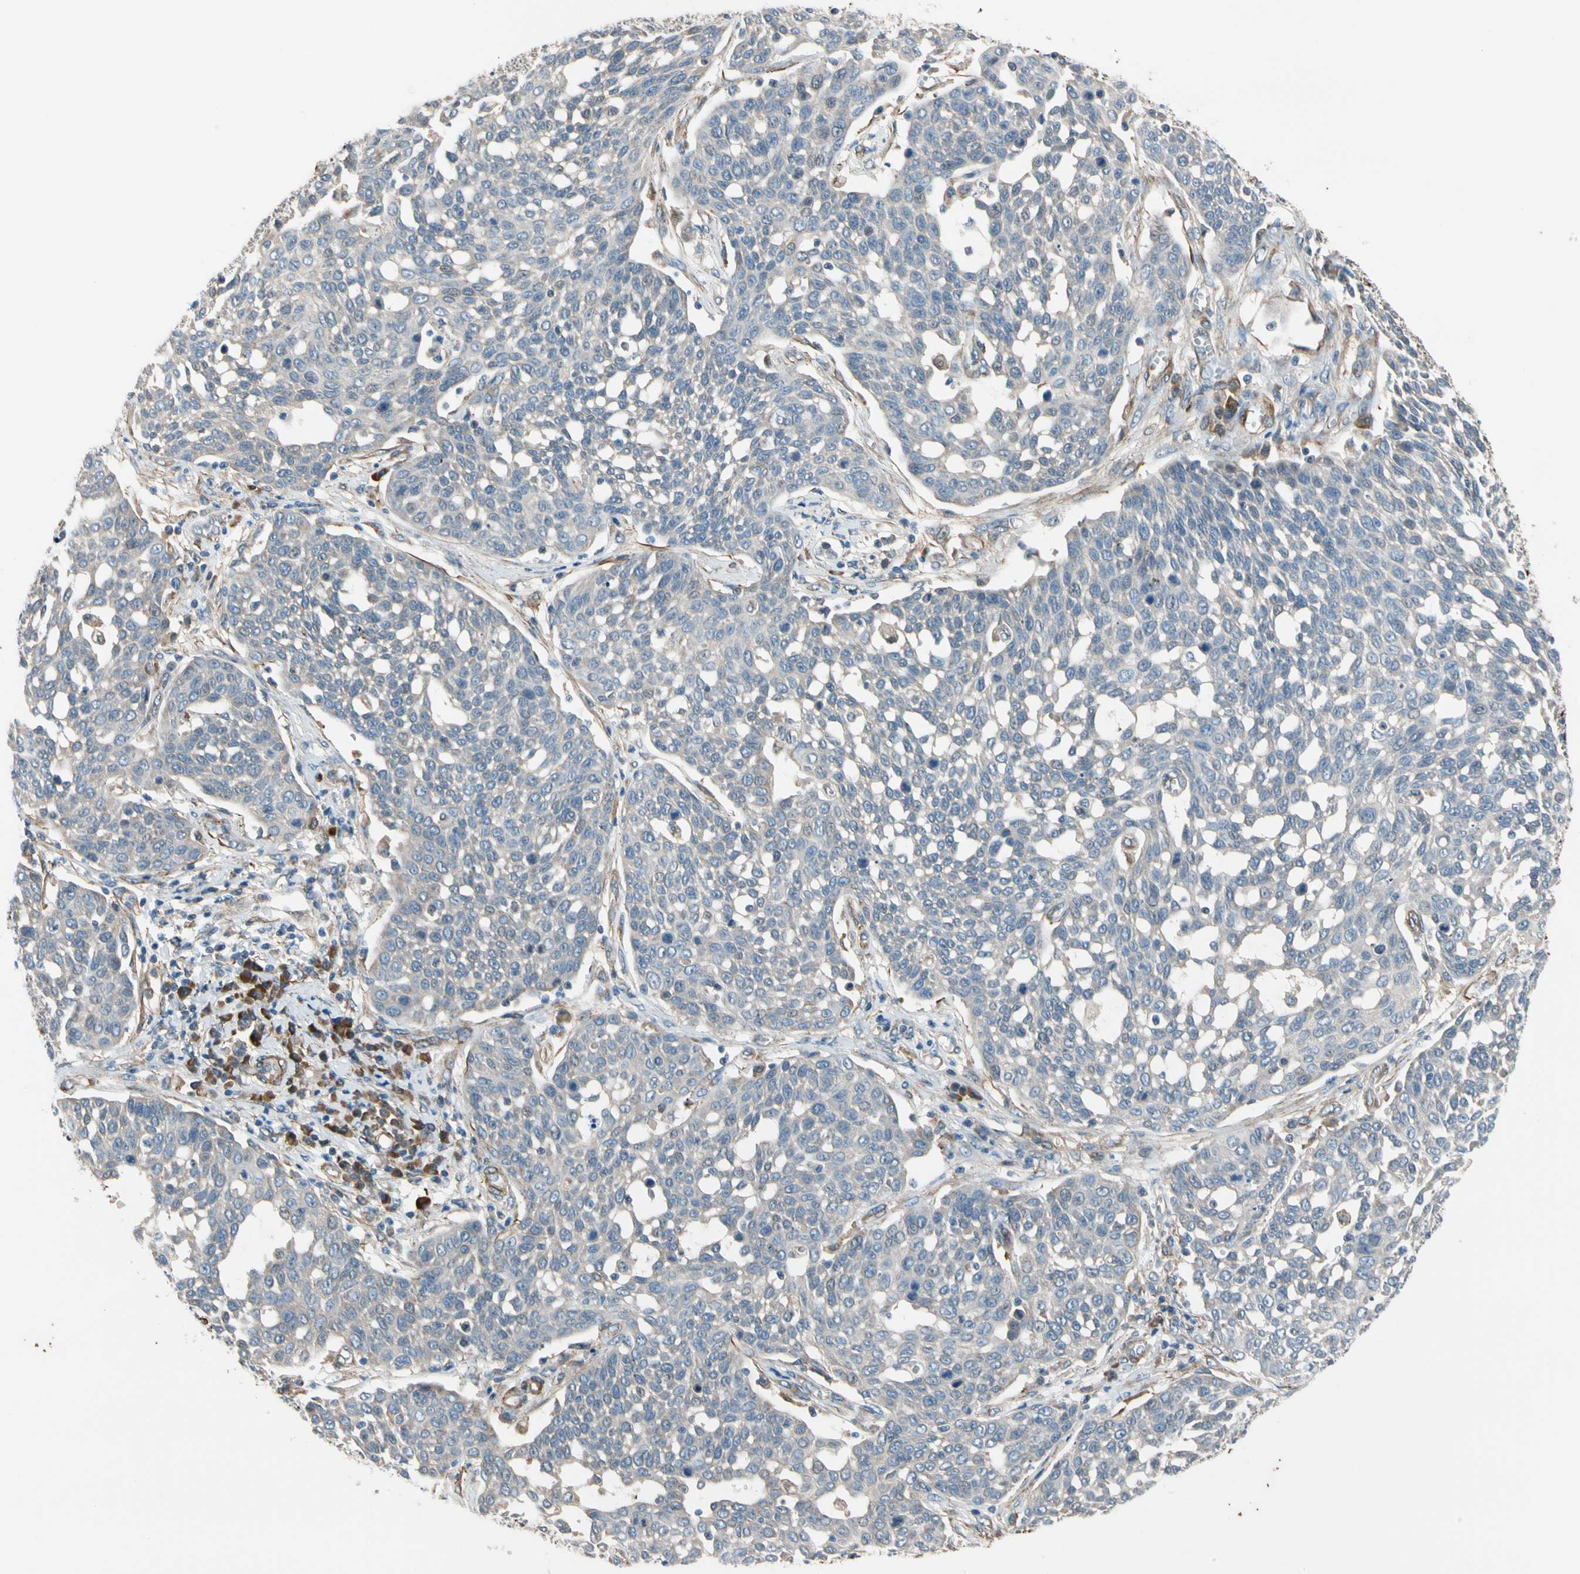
{"staining": {"intensity": "weak", "quantity": ">75%", "location": "cytoplasmic/membranous"}, "tissue": "cervical cancer", "cell_type": "Tumor cells", "image_type": "cancer", "snomed": [{"axis": "morphology", "description": "Squamous cell carcinoma, NOS"}, {"axis": "topography", "description": "Cervix"}], "caption": "Protein expression analysis of squamous cell carcinoma (cervical) demonstrates weak cytoplasmic/membranous expression in about >75% of tumor cells. (DAB (3,3'-diaminobenzidine) IHC with brightfield microscopy, high magnification).", "gene": "LIMK2", "patient": {"sex": "female", "age": 34}}